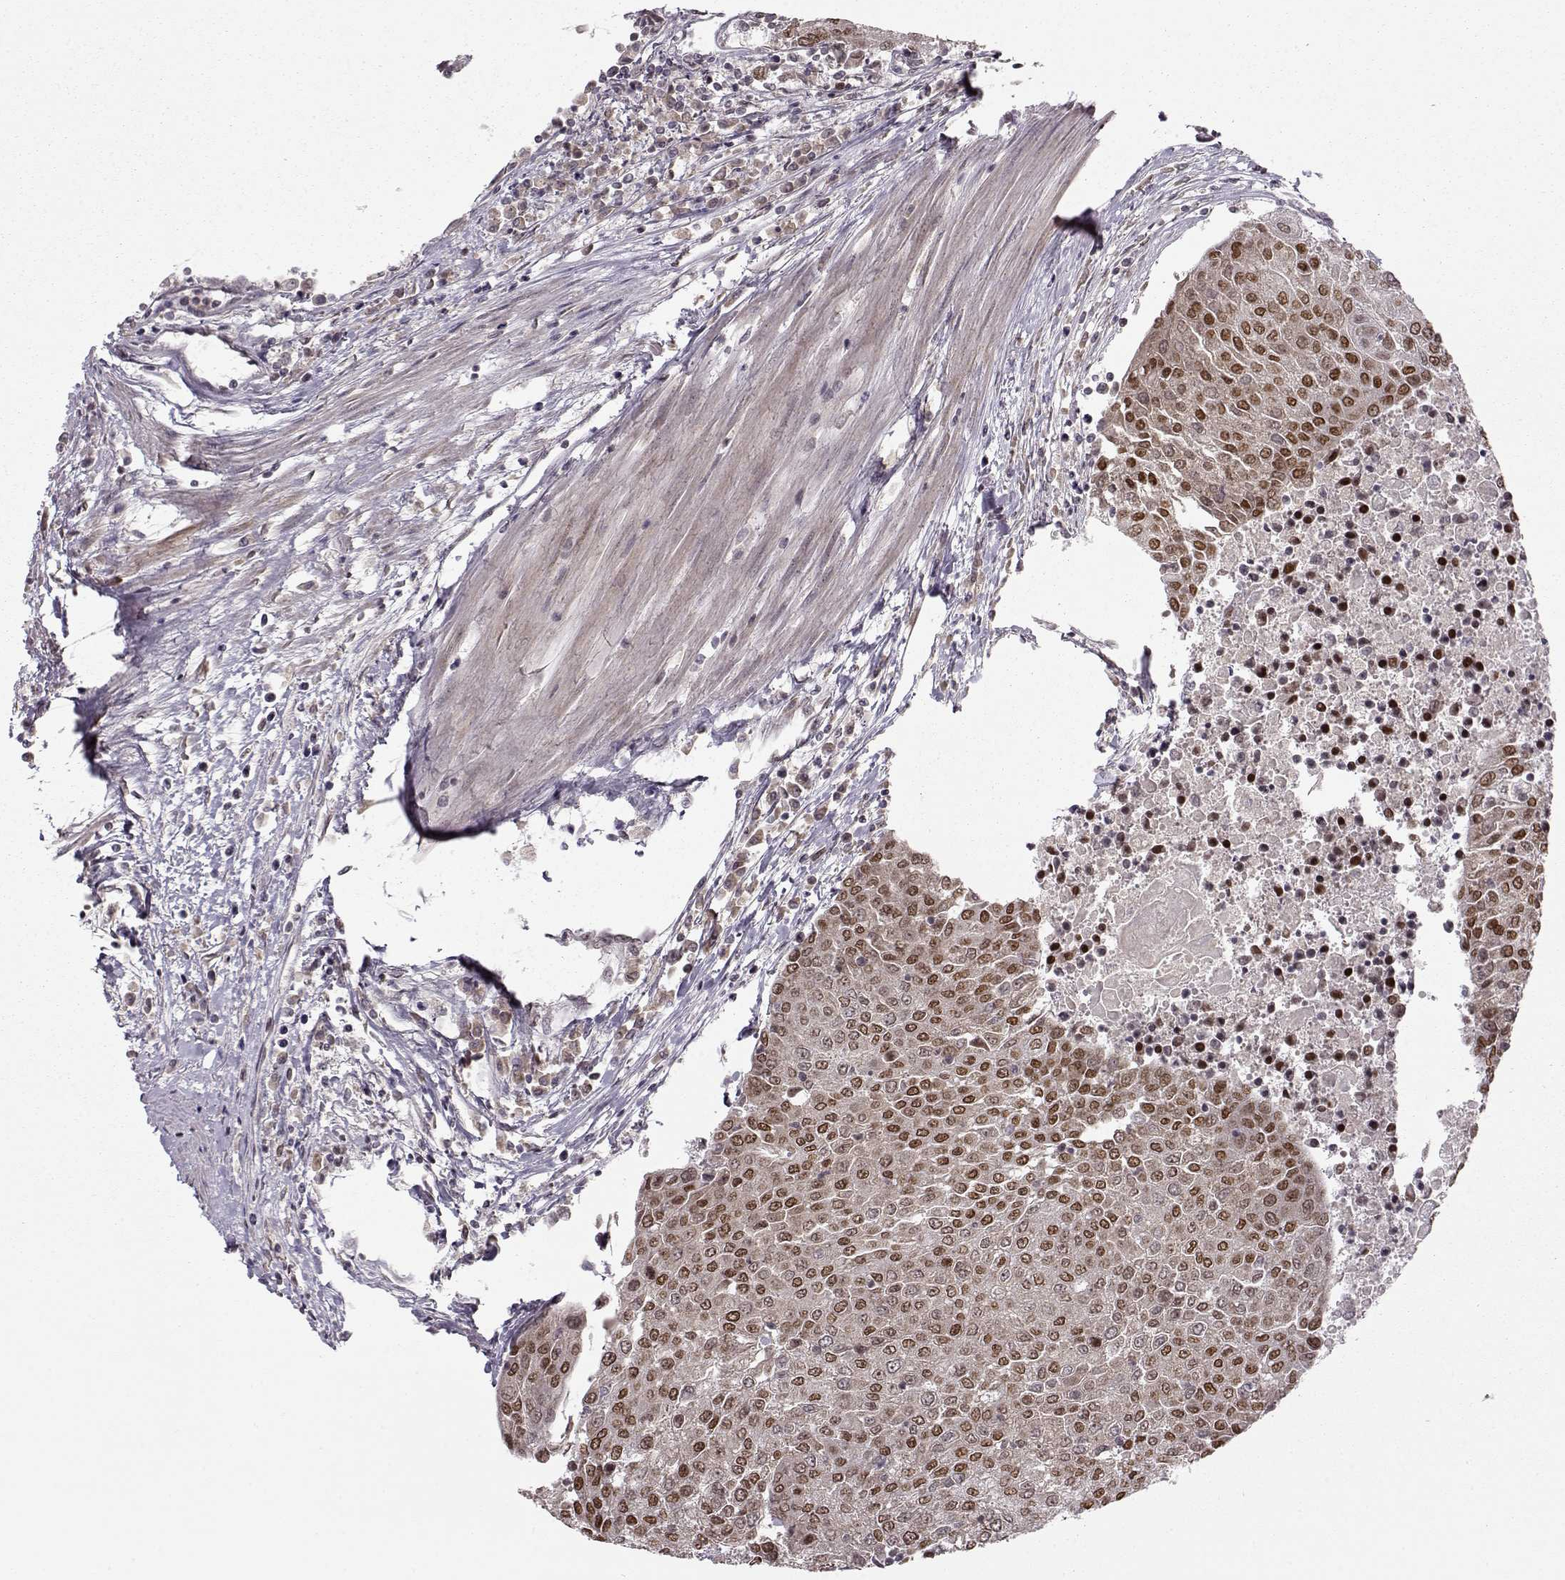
{"staining": {"intensity": "moderate", "quantity": "25%-75%", "location": "nuclear"}, "tissue": "urothelial cancer", "cell_type": "Tumor cells", "image_type": "cancer", "snomed": [{"axis": "morphology", "description": "Urothelial carcinoma, High grade"}, {"axis": "topography", "description": "Urinary bladder"}], "caption": "A histopathology image showing moderate nuclear expression in about 25%-75% of tumor cells in urothelial cancer, as visualized by brown immunohistochemical staining.", "gene": "RAI1", "patient": {"sex": "female", "age": 85}}